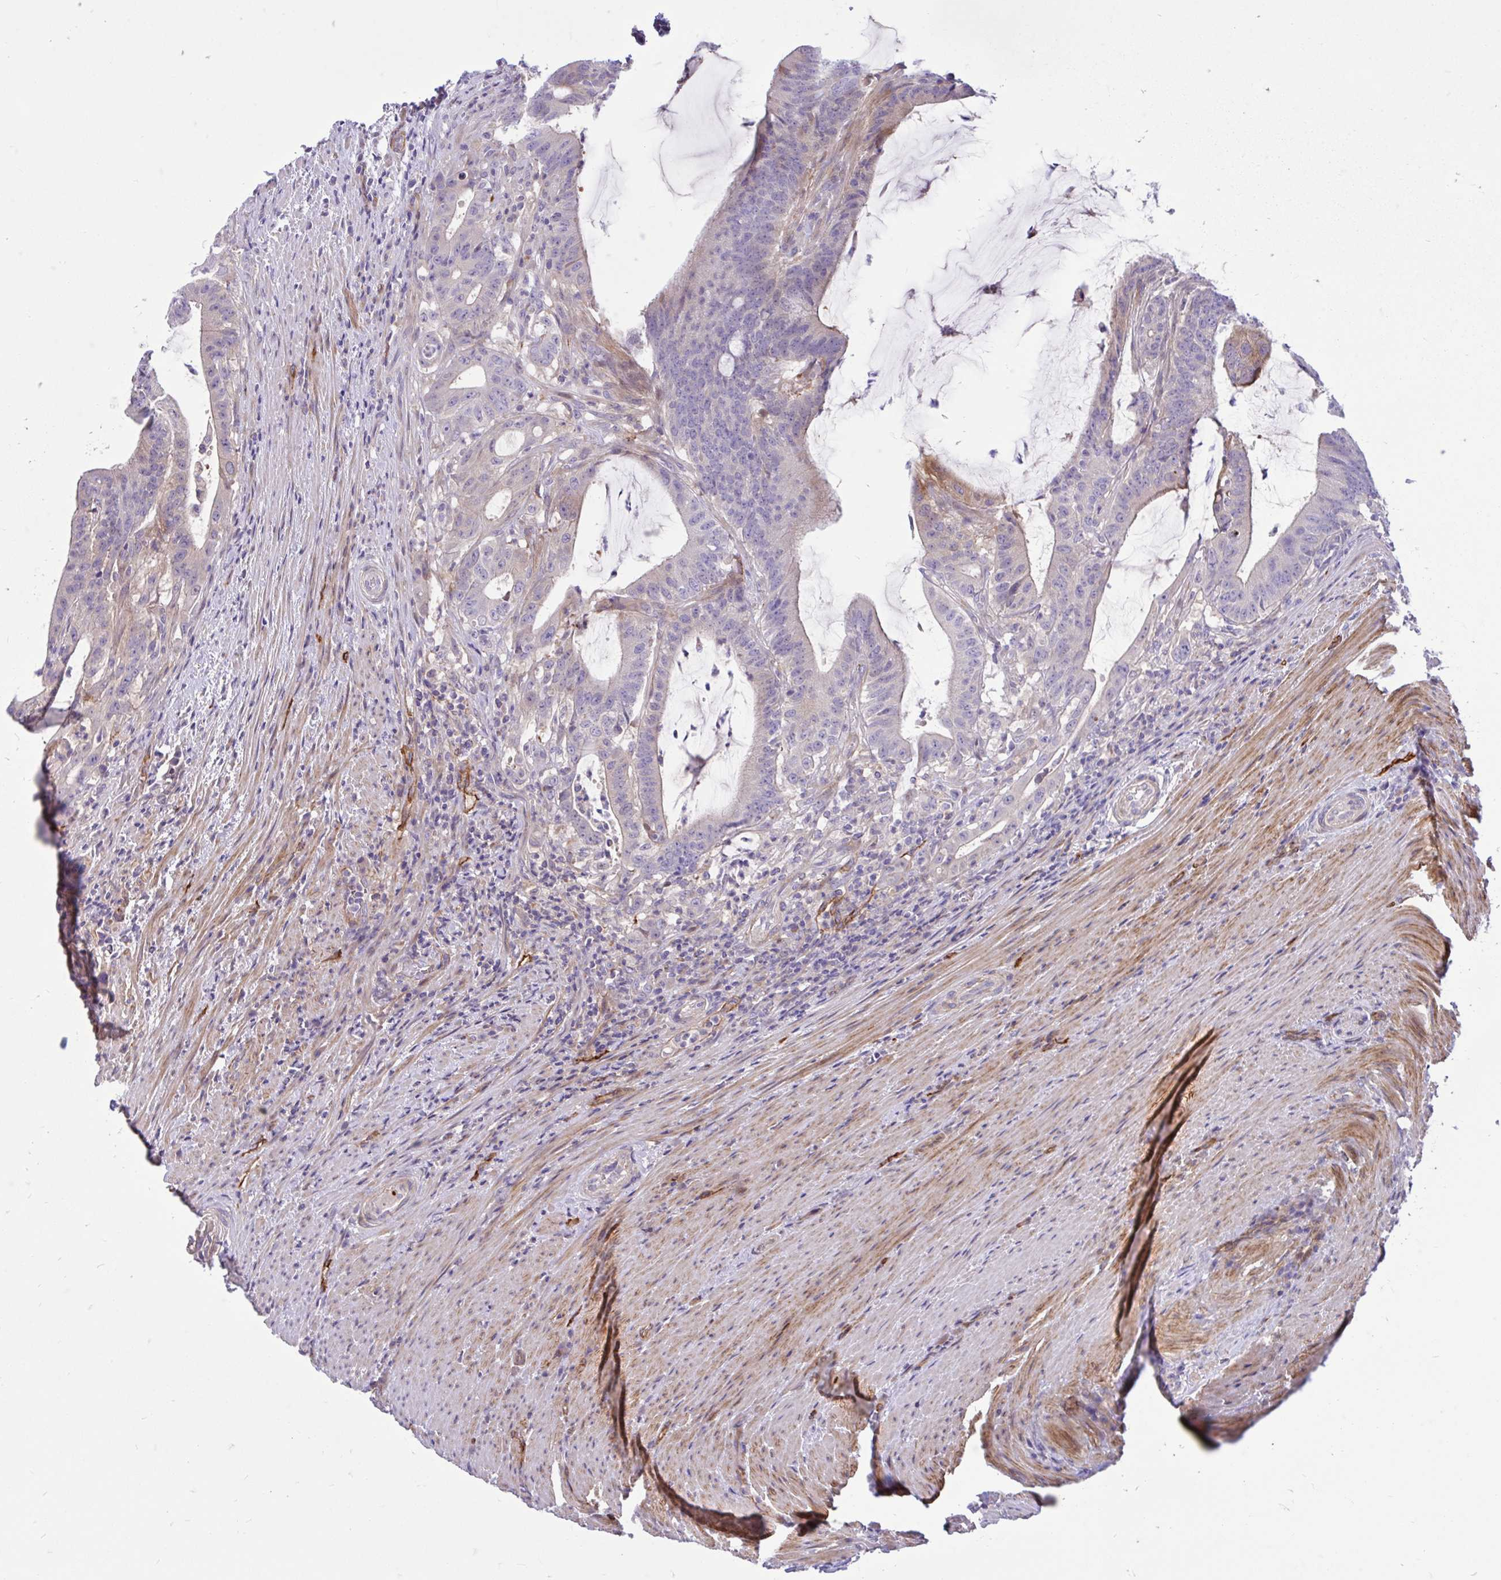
{"staining": {"intensity": "negative", "quantity": "none", "location": "none"}, "tissue": "colorectal cancer", "cell_type": "Tumor cells", "image_type": "cancer", "snomed": [{"axis": "morphology", "description": "Adenocarcinoma, NOS"}, {"axis": "topography", "description": "Colon"}], "caption": "The image demonstrates no staining of tumor cells in colorectal cancer (adenocarcinoma). (DAB immunohistochemistry, high magnification).", "gene": "ESPNL", "patient": {"sex": "female", "age": 43}}